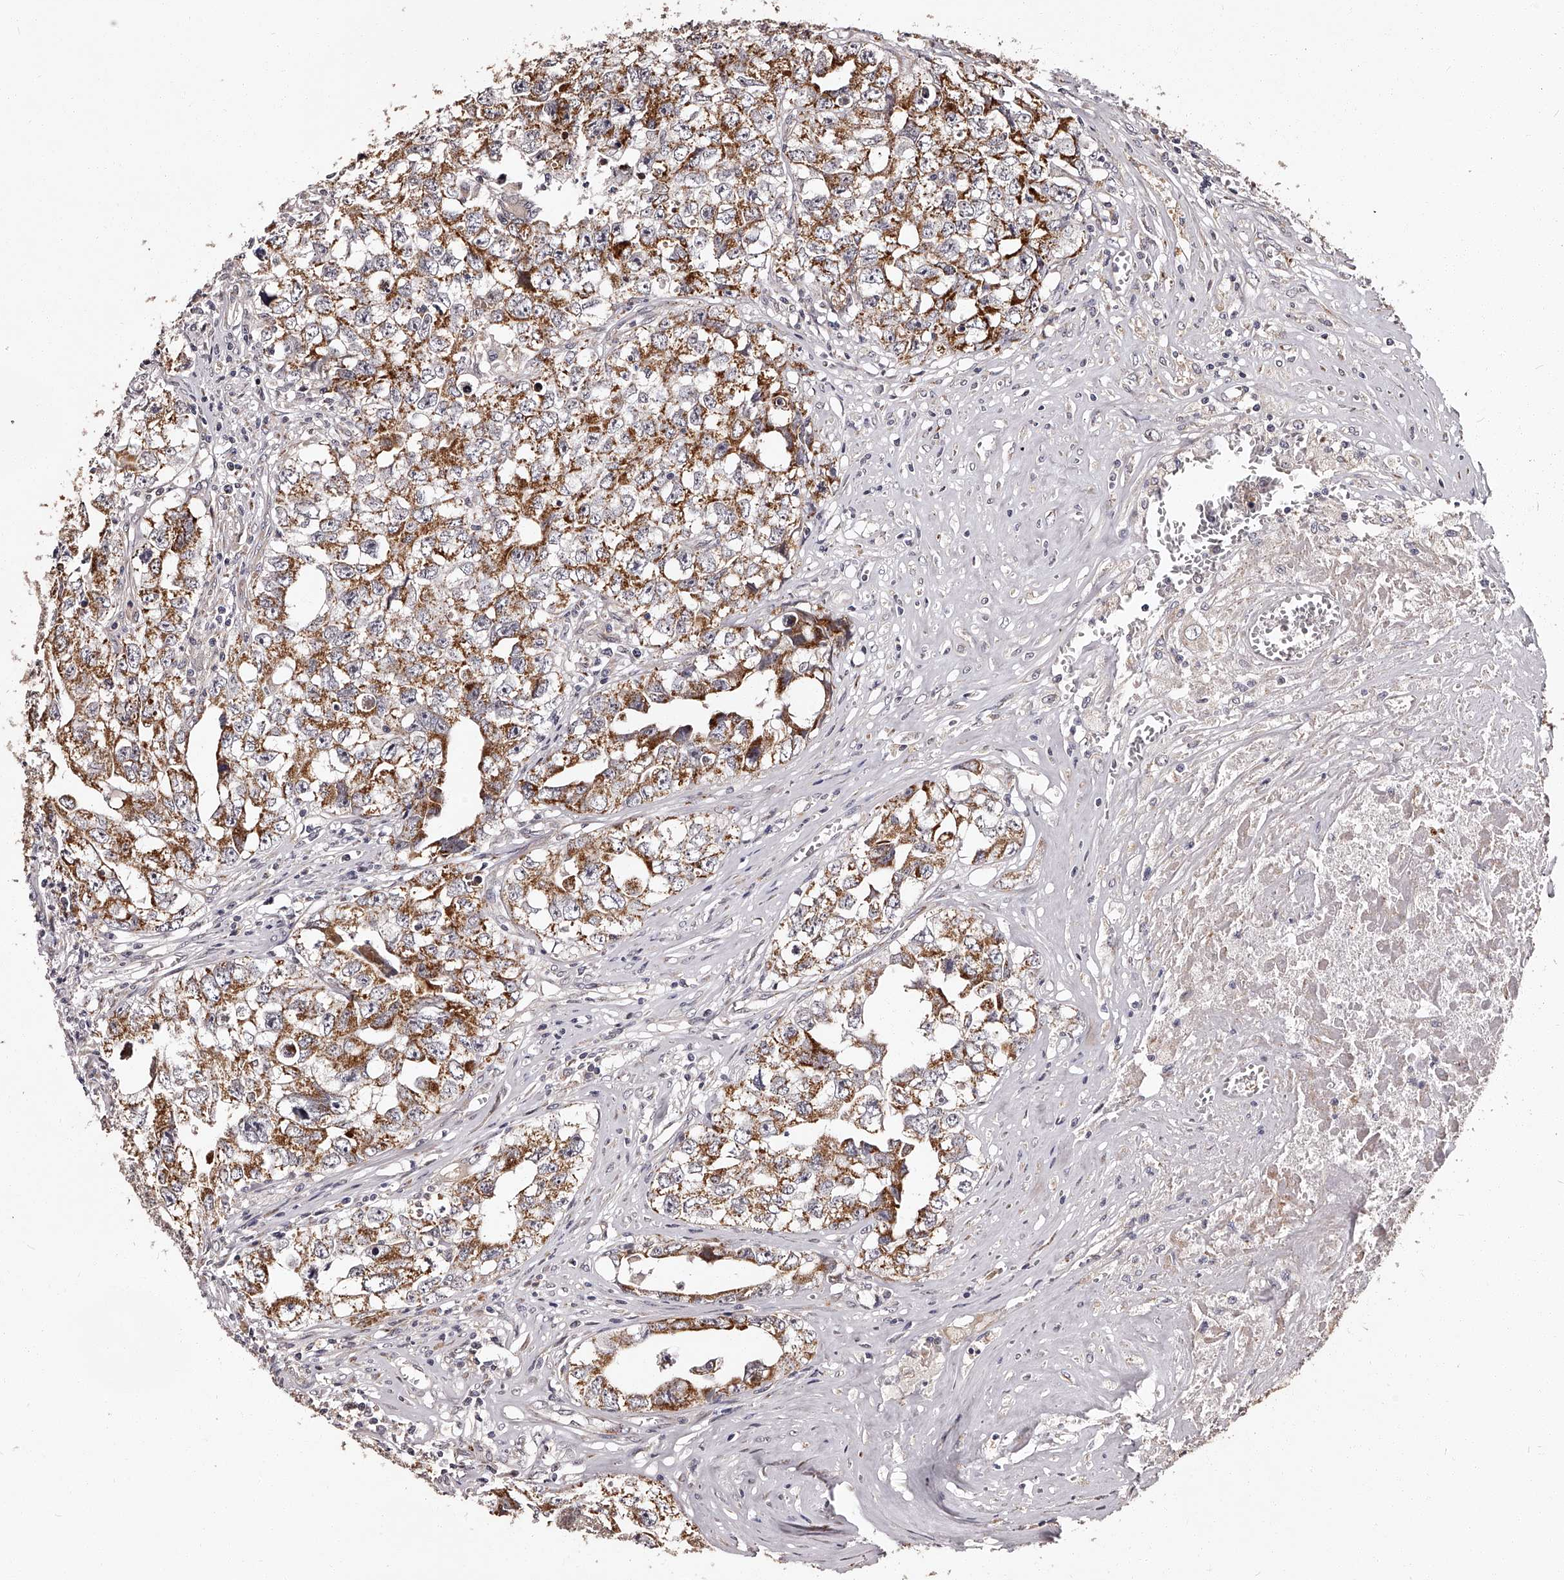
{"staining": {"intensity": "strong", "quantity": "25%-75%", "location": "cytoplasmic/membranous"}, "tissue": "testis cancer", "cell_type": "Tumor cells", "image_type": "cancer", "snomed": [{"axis": "morphology", "description": "Seminoma, NOS"}, {"axis": "morphology", "description": "Carcinoma, Embryonal, NOS"}, {"axis": "topography", "description": "Testis"}], "caption": "The immunohistochemical stain labels strong cytoplasmic/membranous expression in tumor cells of seminoma (testis) tissue.", "gene": "RSC1A1", "patient": {"sex": "male", "age": 43}}